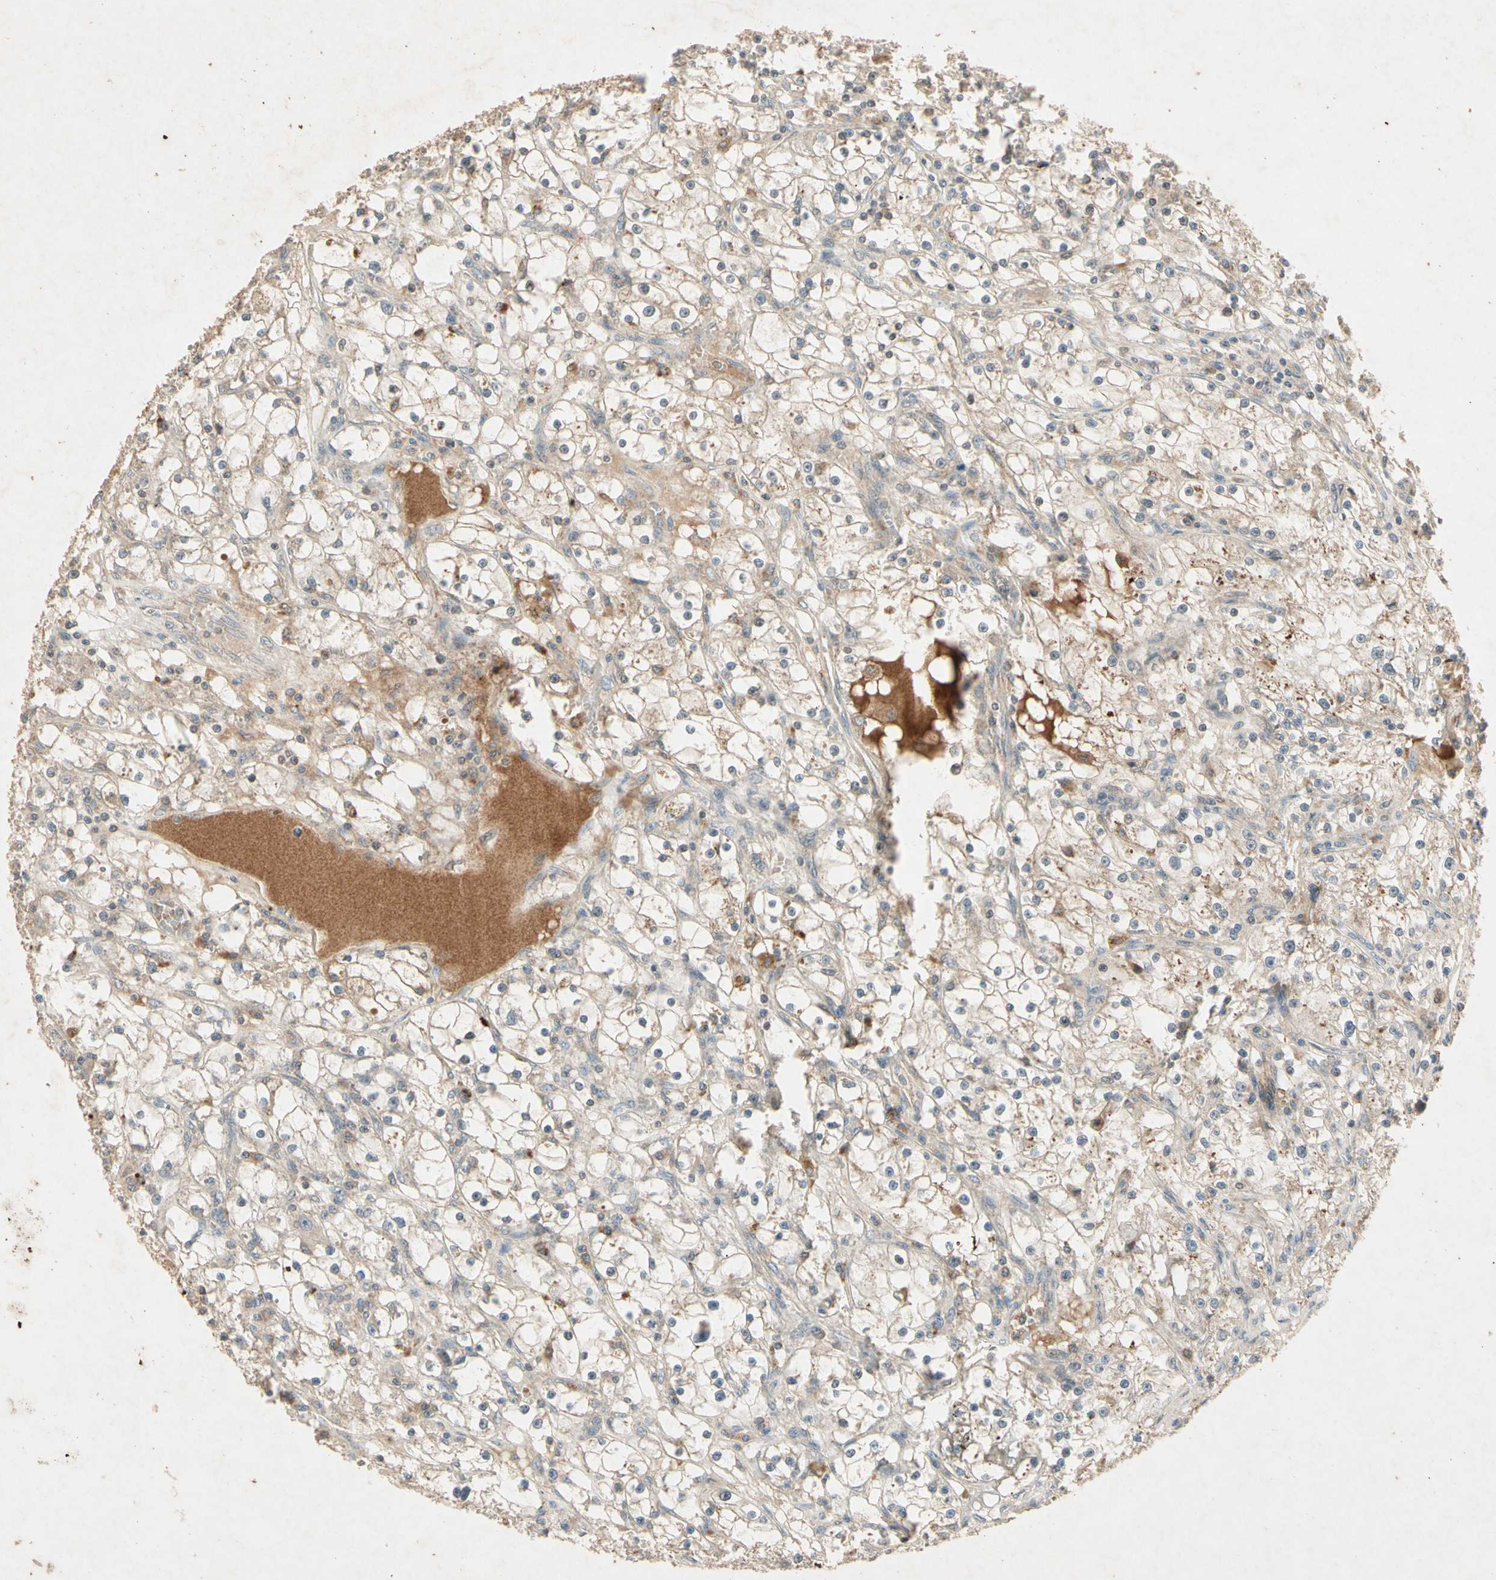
{"staining": {"intensity": "weak", "quantity": "25%-75%", "location": "cytoplasmic/membranous"}, "tissue": "renal cancer", "cell_type": "Tumor cells", "image_type": "cancer", "snomed": [{"axis": "morphology", "description": "Adenocarcinoma, NOS"}, {"axis": "topography", "description": "Kidney"}], "caption": "A high-resolution photomicrograph shows IHC staining of adenocarcinoma (renal), which shows weak cytoplasmic/membranous positivity in about 25%-75% of tumor cells.", "gene": "GPLD1", "patient": {"sex": "male", "age": 56}}